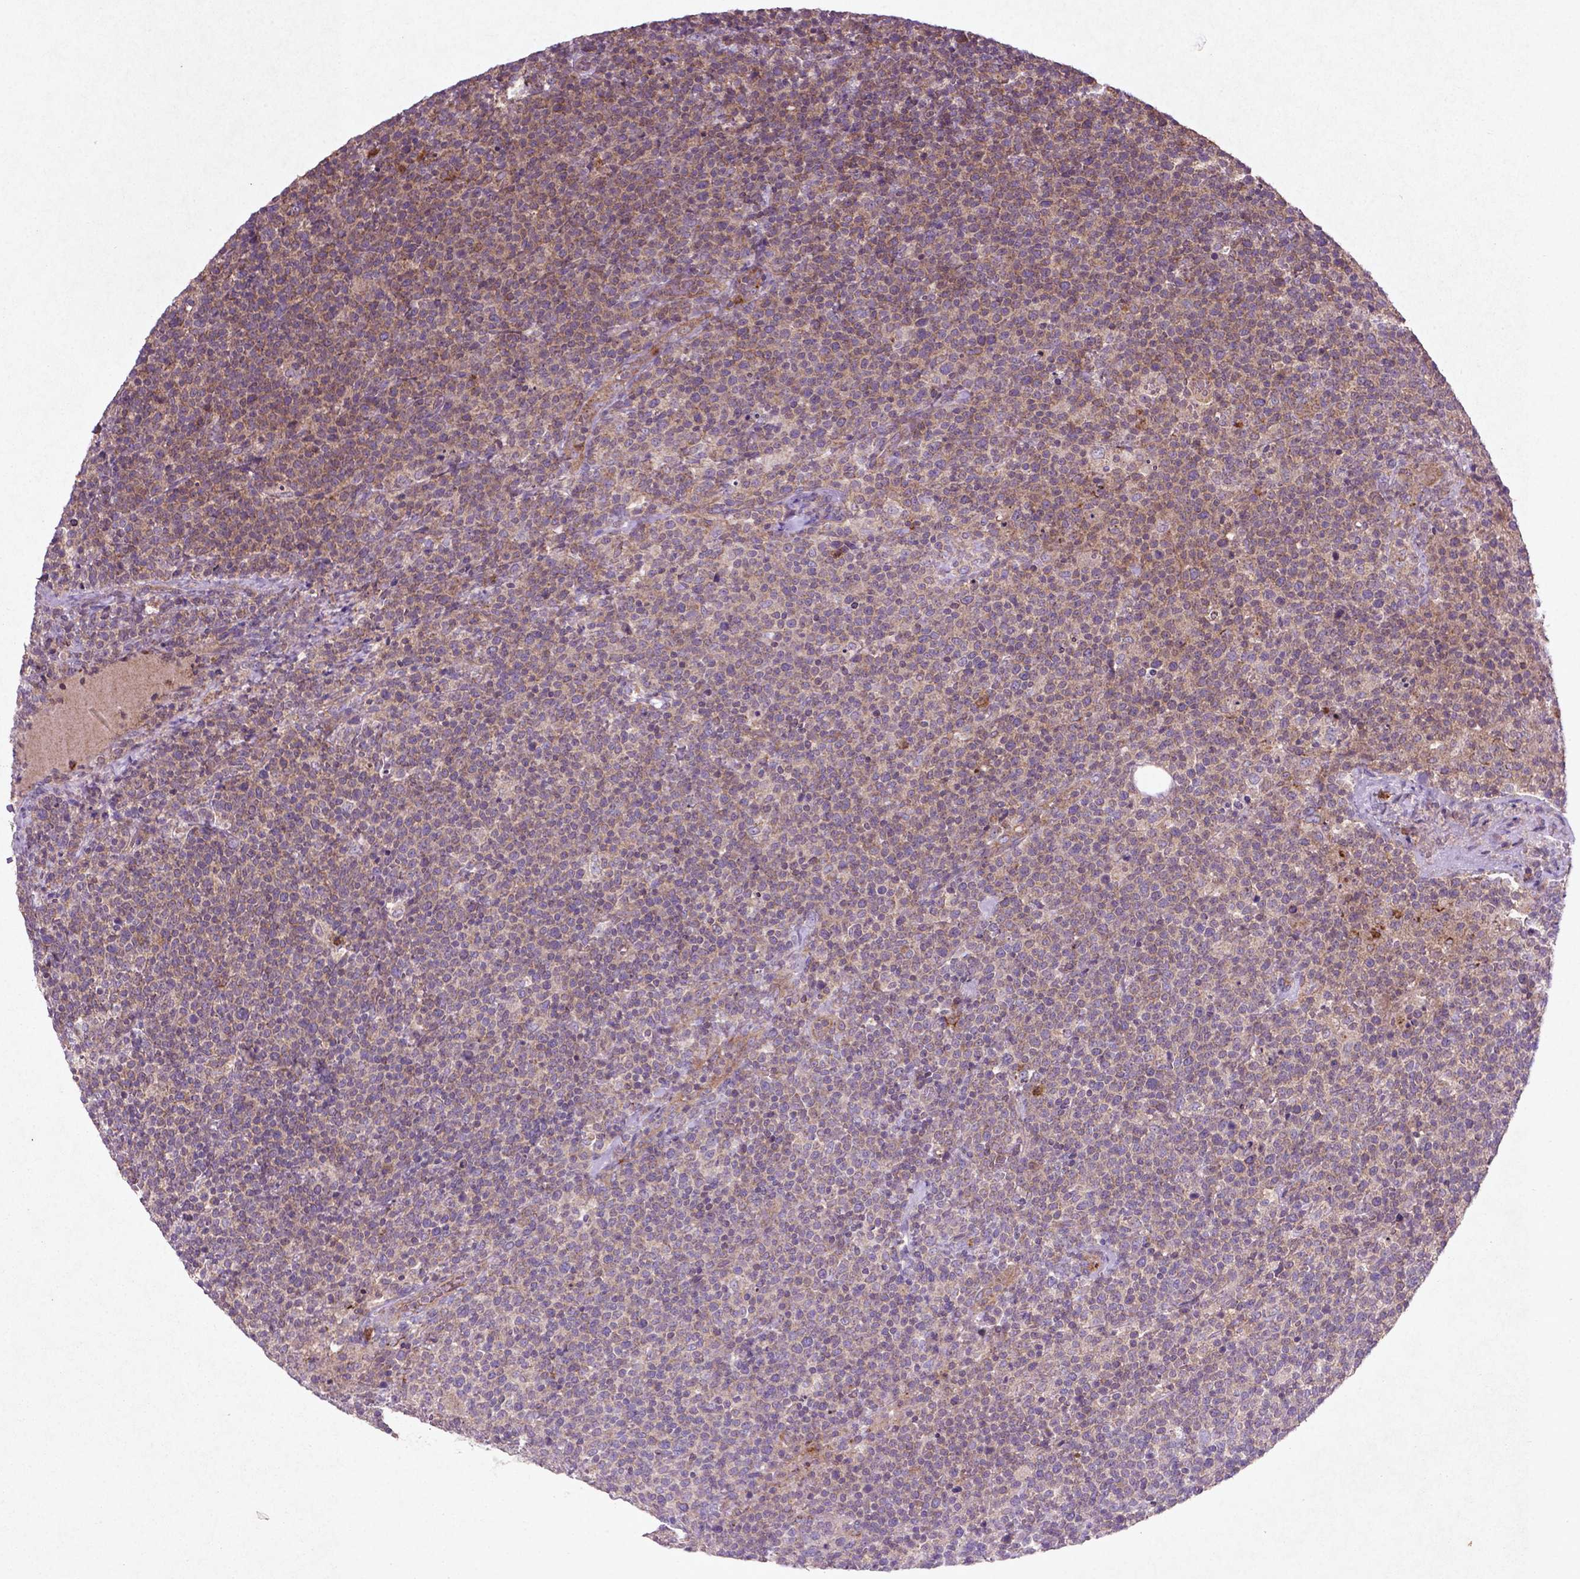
{"staining": {"intensity": "weak", "quantity": "<25%", "location": "cytoplasmic/membranous"}, "tissue": "lymphoma", "cell_type": "Tumor cells", "image_type": "cancer", "snomed": [{"axis": "morphology", "description": "Malignant lymphoma, non-Hodgkin's type, High grade"}, {"axis": "topography", "description": "Lymph node"}], "caption": "Immunohistochemistry histopathology image of lymphoma stained for a protein (brown), which demonstrates no staining in tumor cells.", "gene": "MTOR", "patient": {"sex": "male", "age": 61}}